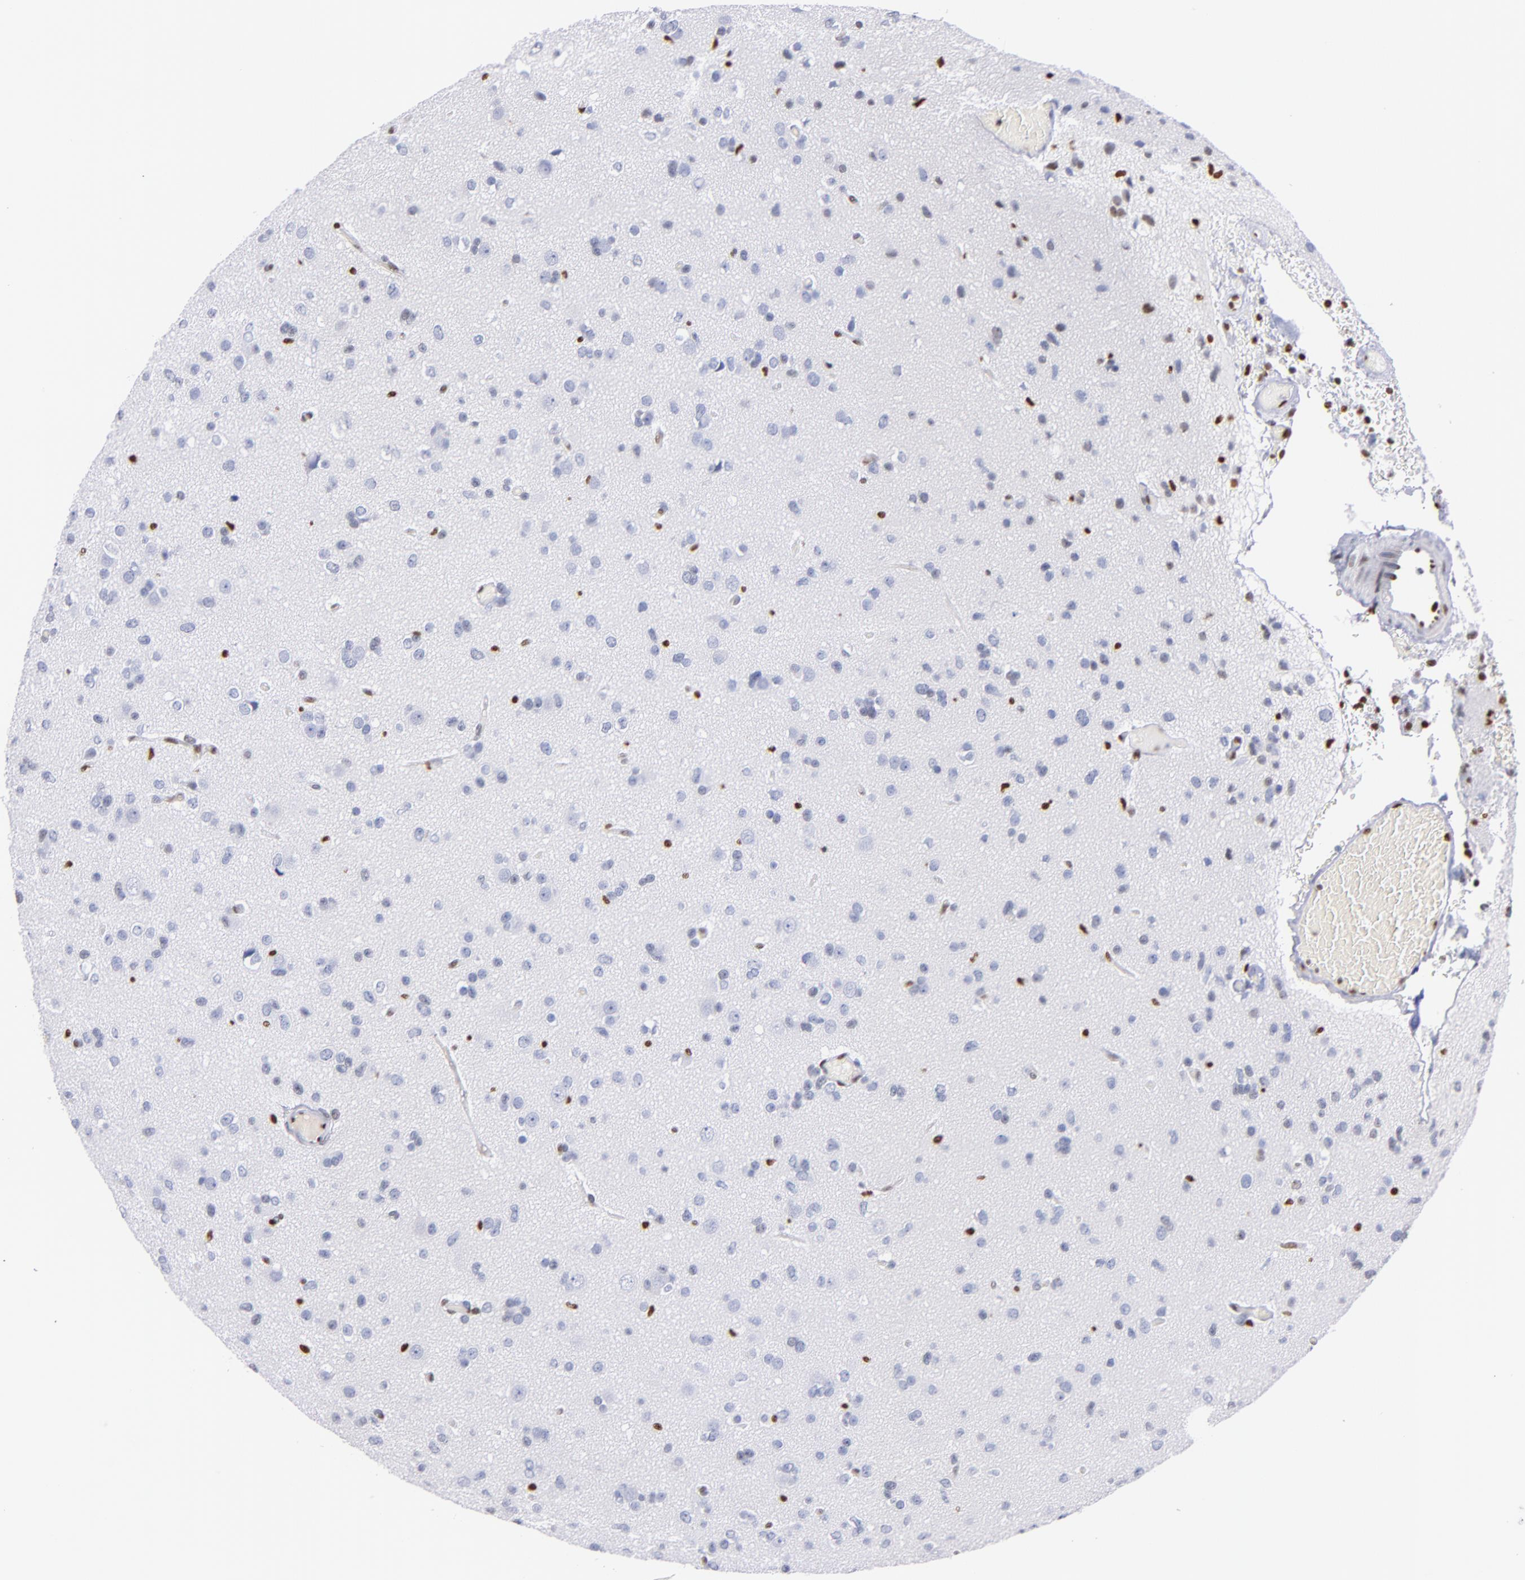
{"staining": {"intensity": "moderate", "quantity": "<25%", "location": "nuclear"}, "tissue": "glioma", "cell_type": "Tumor cells", "image_type": "cancer", "snomed": [{"axis": "morphology", "description": "Glioma, malignant, Low grade"}, {"axis": "topography", "description": "Brain"}], "caption": "Human low-grade glioma (malignant) stained with a protein marker shows moderate staining in tumor cells.", "gene": "IFI16", "patient": {"sex": "male", "age": 42}}